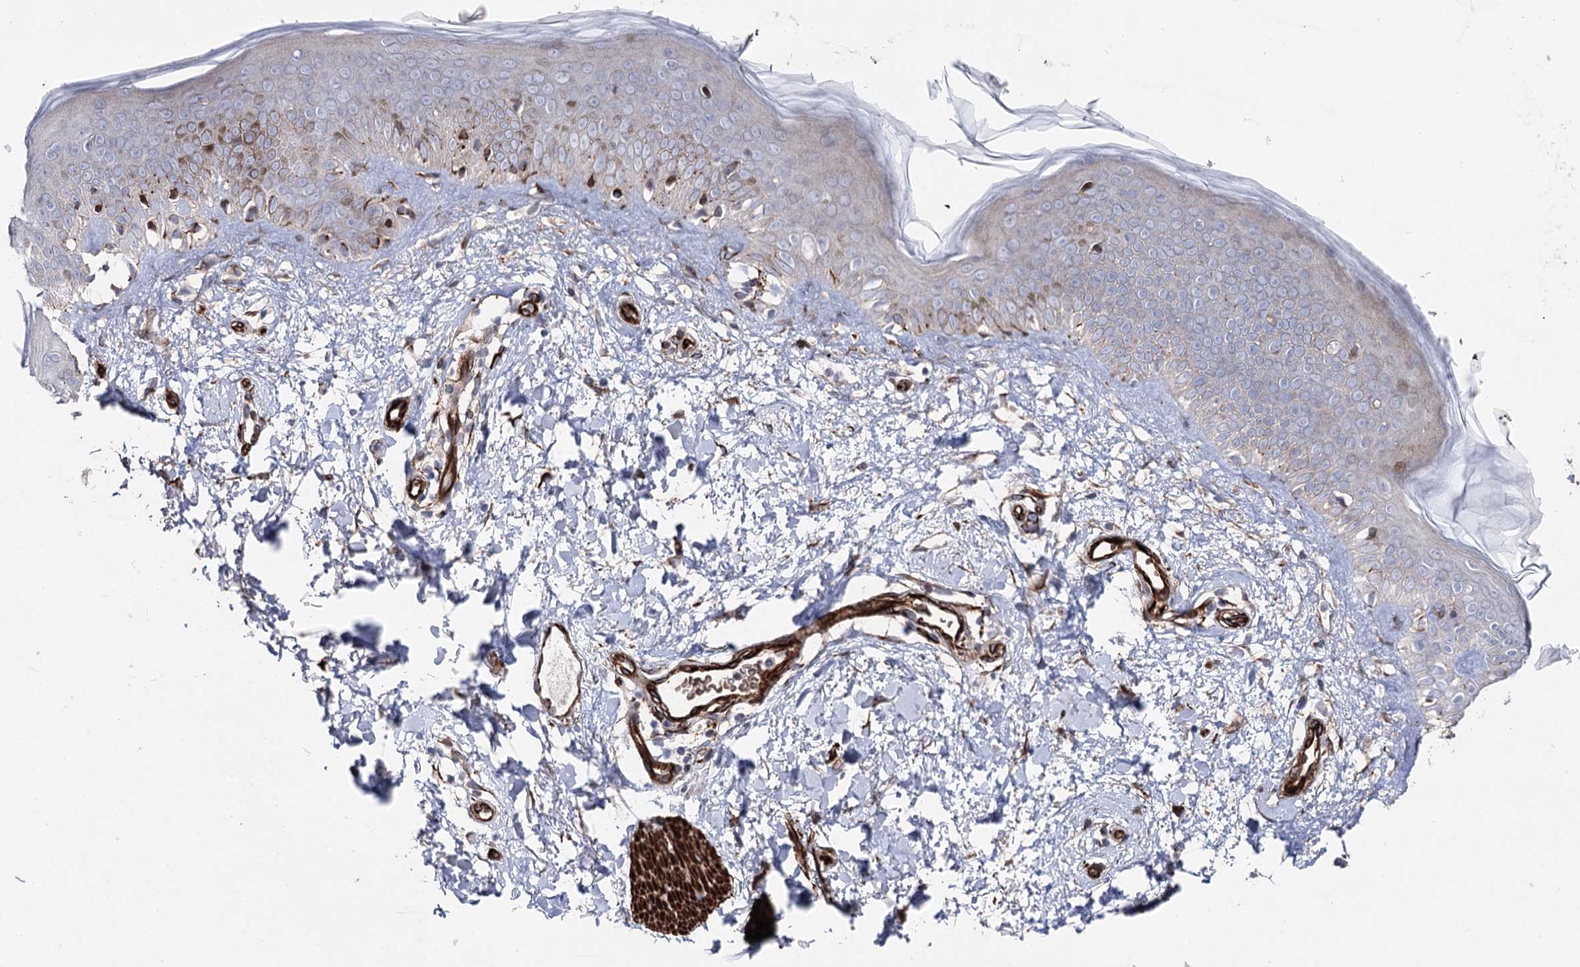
{"staining": {"intensity": "strong", "quantity": ">75%", "location": "cytoplasmic/membranous"}, "tissue": "skin", "cell_type": "Fibroblasts", "image_type": "normal", "snomed": [{"axis": "morphology", "description": "Normal tissue, NOS"}, {"axis": "topography", "description": "Skin"}], "caption": "Protein expression analysis of benign skin shows strong cytoplasmic/membranous positivity in about >75% of fibroblasts.", "gene": "ARHGAP20", "patient": {"sex": "female", "age": 58}}